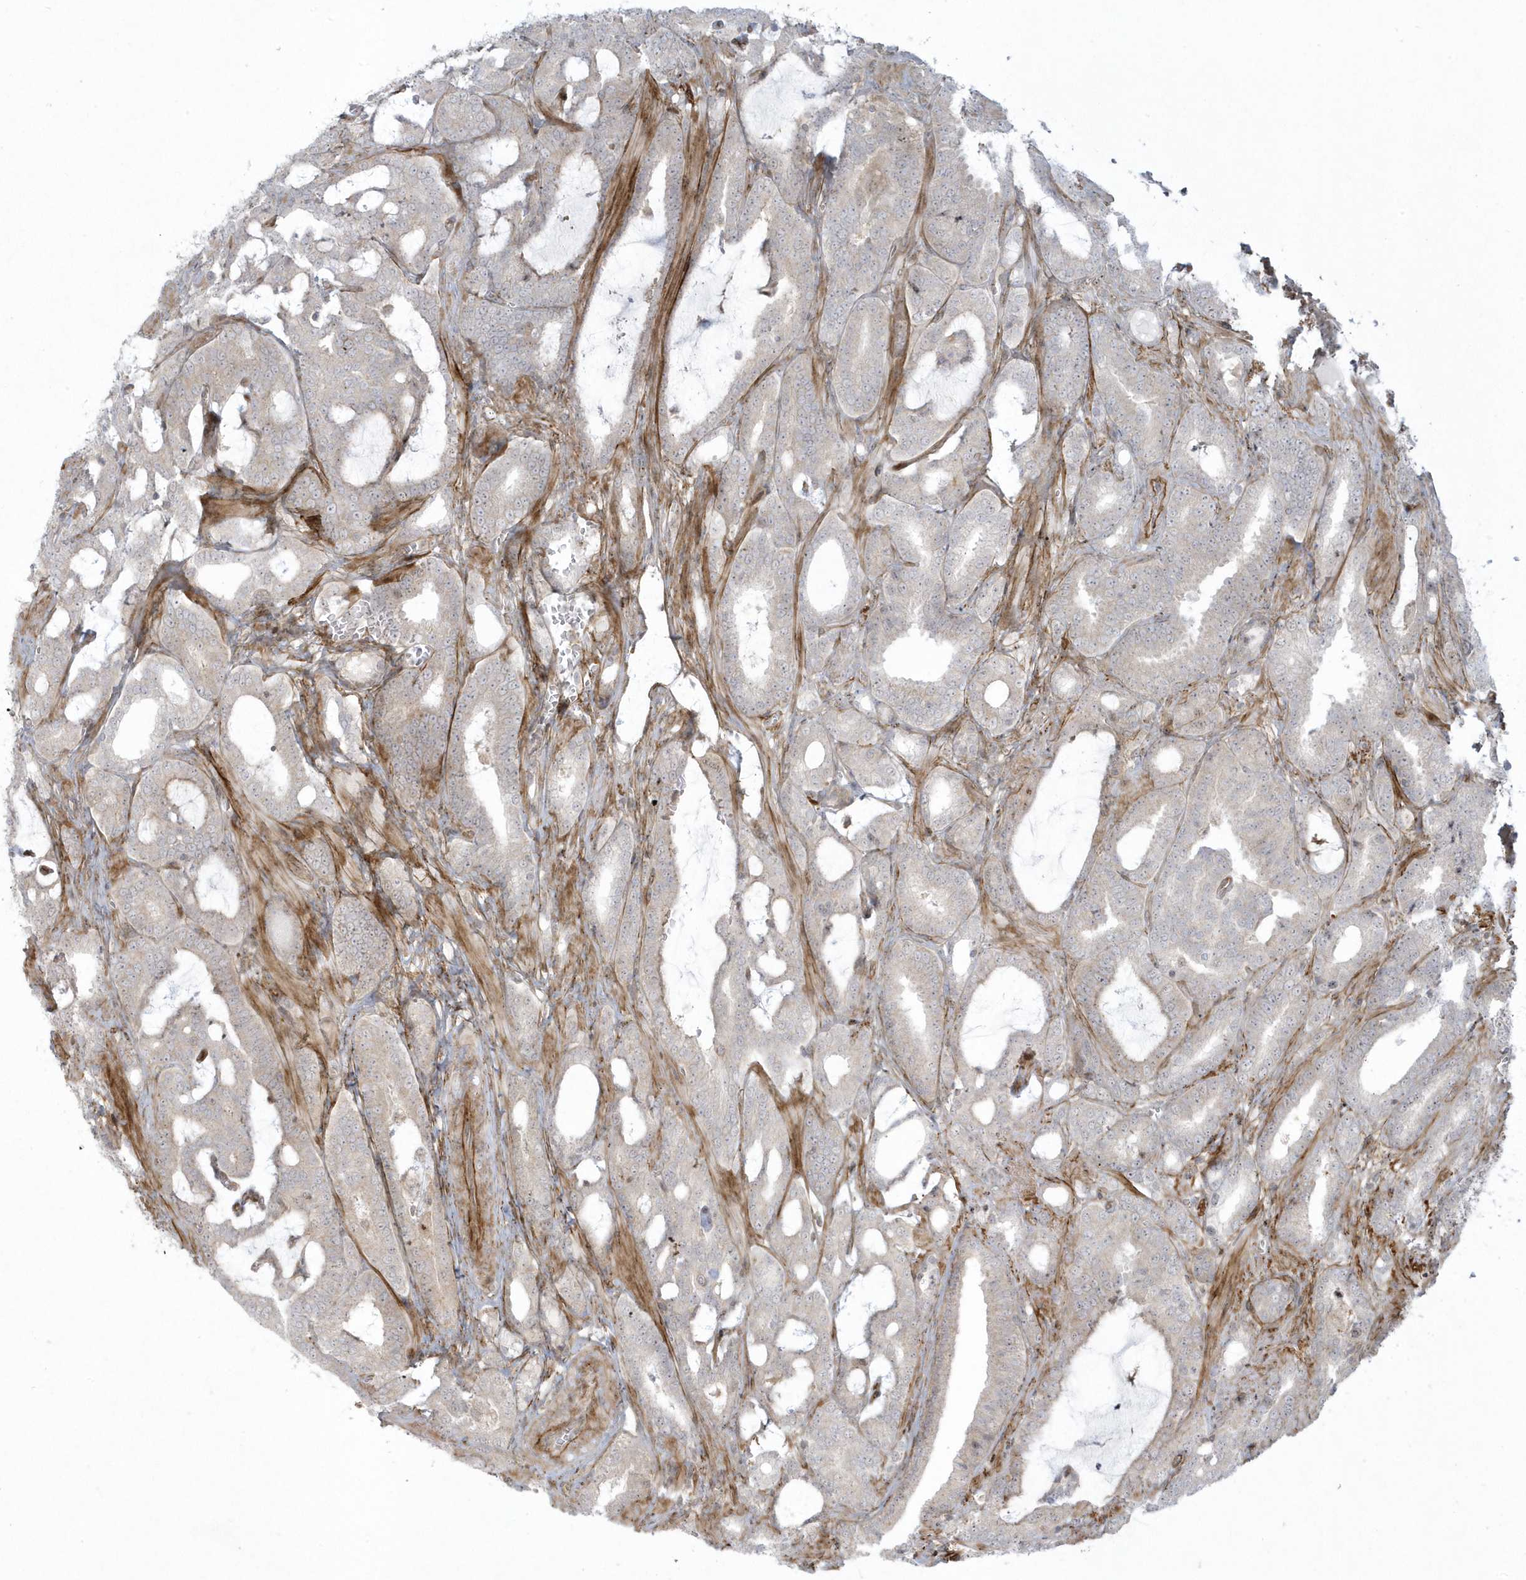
{"staining": {"intensity": "negative", "quantity": "none", "location": "none"}, "tissue": "prostate cancer", "cell_type": "Tumor cells", "image_type": "cancer", "snomed": [{"axis": "morphology", "description": "Adenocarcinoma, High grade"}, {"axis": "topography", "description": "Prostate and seminal vesicle, NOS"}], "caption": "High magnification brightfield microscopy of prostate cancer stained with DAB (3,3'-diaminobenzidine) (brown) and counterstained with hematoxylin (blue): tumor cells show no significant expression. (IHC, brightfield microscopy, high magnification).", "gene": "MASP2", "patient": {"sex": "male", "age": 67}}